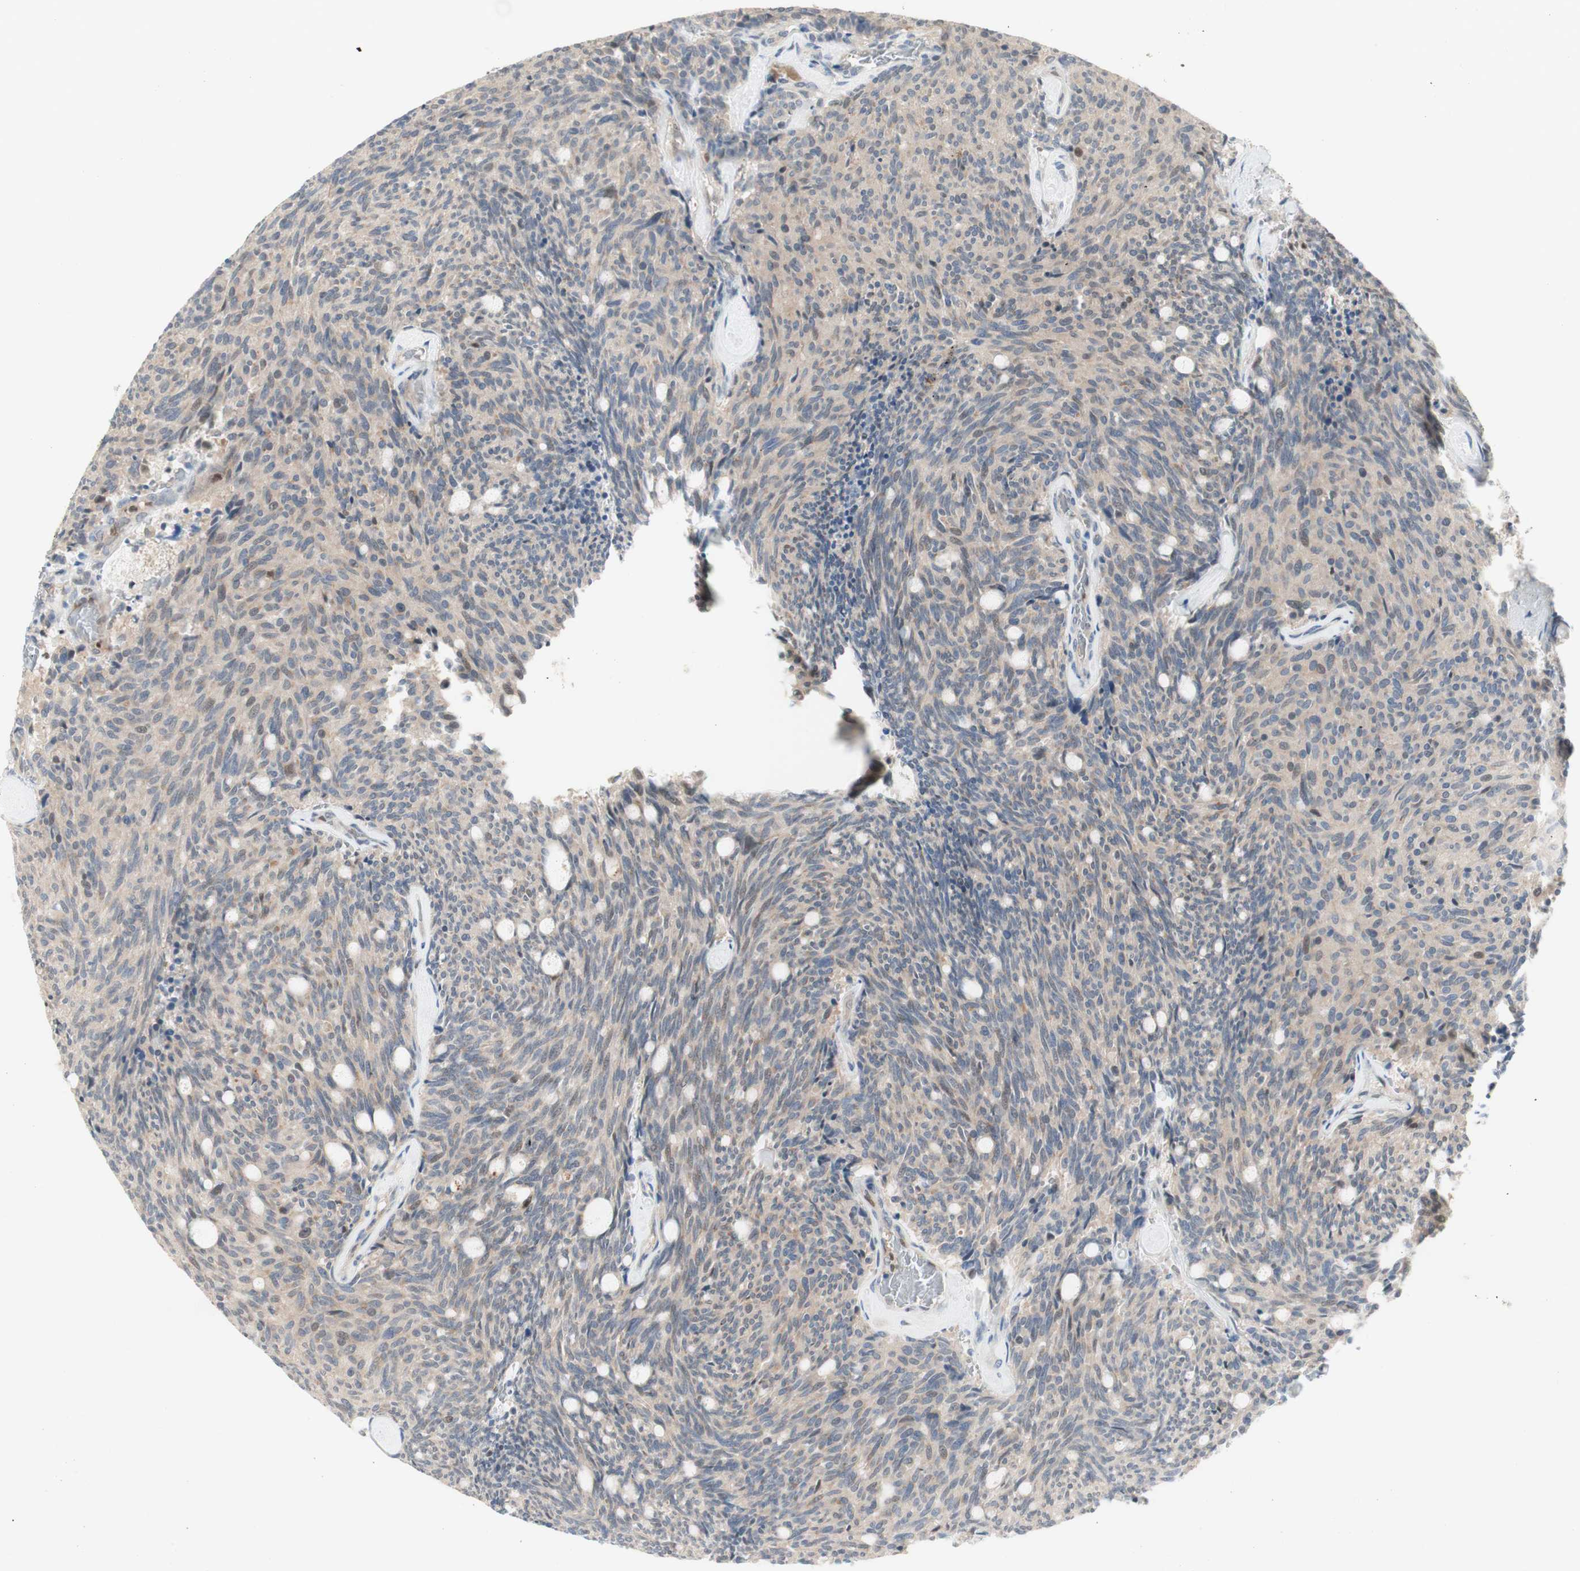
{"staining": {"intensity": "weak", "quantity": "<25%", "location": "nuclear"}, "tissue": "carcinoid", "cell_type": "Tumor cells", "image_type": "cancer", "snomed": [{"axis": "morphology", "description": "Carcinoid, malignant, NOS"}, {"axis": "topography", "description": "Pancreas"}], "caption": "This is an IHC histopathology image of human carcinoid. There is no expression in tumor cells.", "gene": "RFNG", "patient": {"sex": "female", "age": 54}}